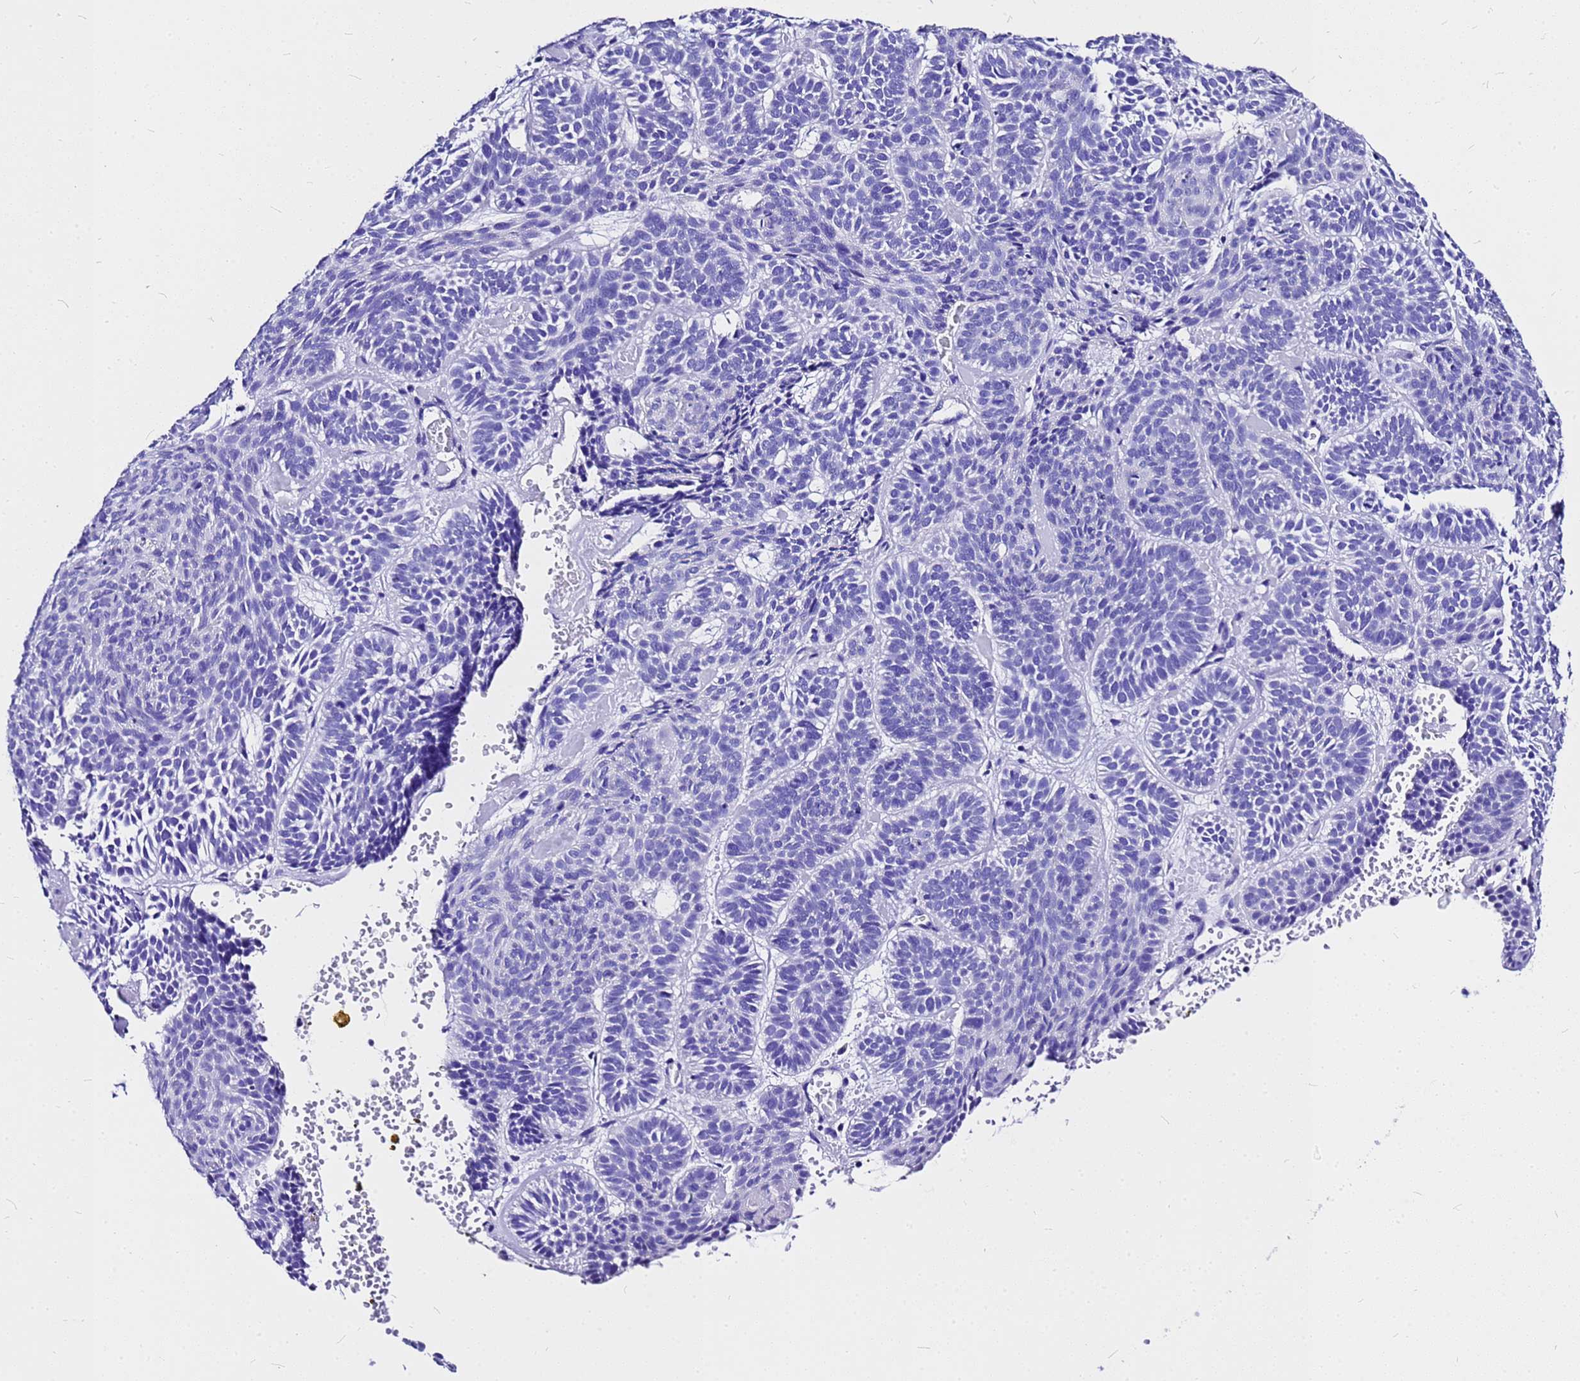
{"staining": {"intensity": "negative", "quantity": "none", "location": "none"}, "tissue": "skin cancer", "cell_type": "Tumor cells", "image_type": "cancer", "snomed": [{"axis": "morphology", "description": "Basal cell carcinoma"}, {"axis": "topography", "description": "Skin"}], "caption": "An immunohistochemistry (IHC) photomicrograph of skin basal cell carcinoma is shown. There is no staining in tumor cells of skin basal cell carcinoma. (IHC, brightfield microscopy, high magnification).", "gene": "HERC4", "patient": {"sex": "male", "age": 85}}